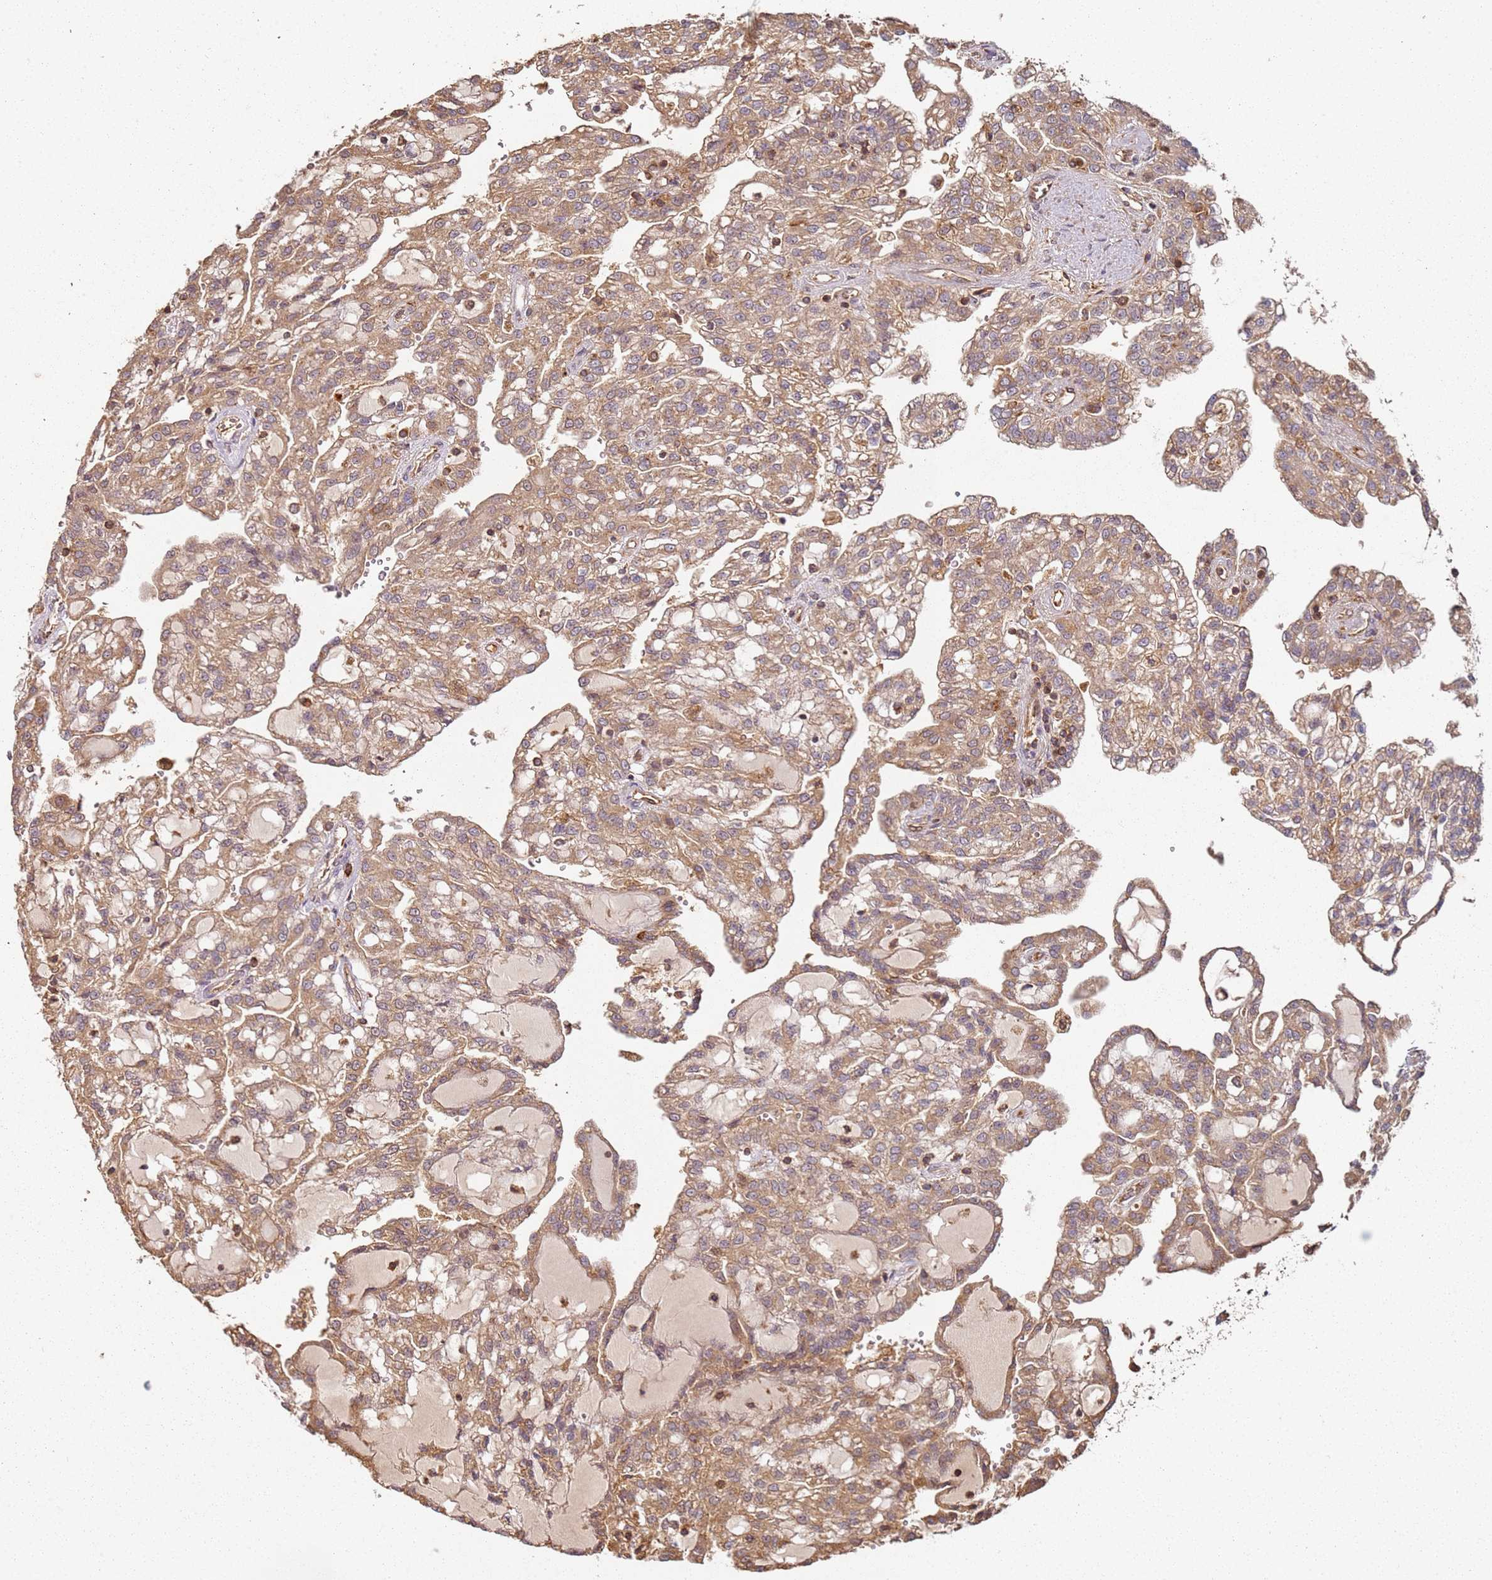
{"staining": {"intensity": "moderate", "quantity": ">75%", "location": "cytoplasmic/membranous"}, "tissue": "renal cancer", "cell_type": "Tumor cells", "image_type": "cancer", "snomed": [{"axis": "morphology", "description": "Adenocarcinoma, NOS"}, {"axis": "topography", "description": "Kidney"}], "caption": "Adenocarcinoma (renal) tissue exhibits moderate cytoplasmic/membranous staining in approximately >75% of tumor cells Using DAB (brown) and hematoxylin (blue) stains, captured at high magnification using brightfield microscopy.", "gene": "SCGB2B2", "patient": {"sex": "male", "age": 63}}